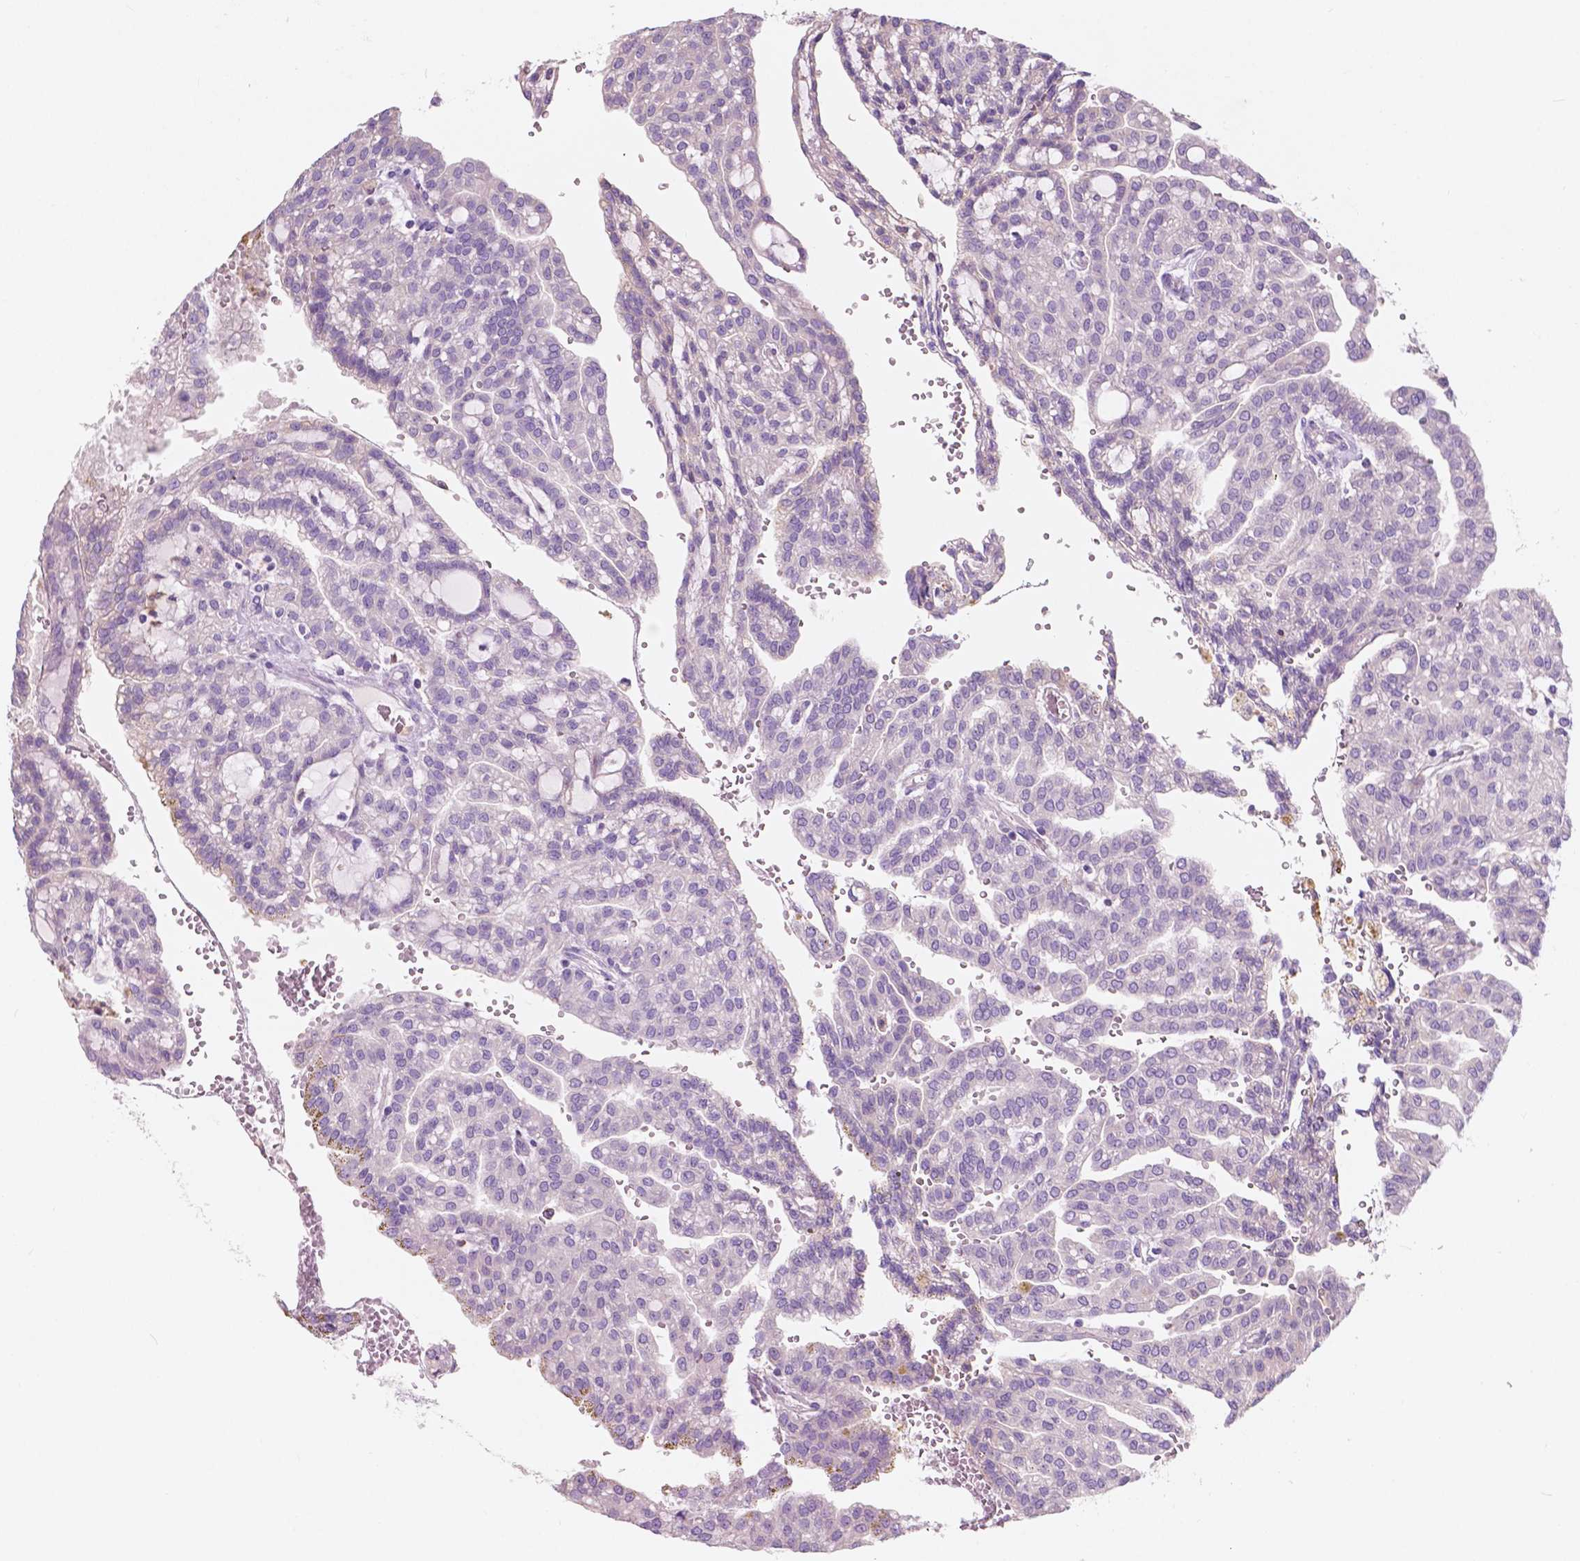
{"staining": {"intensity": "negative", "quantity": "none", "location": "none"}, "tissue": "renal cancer", "cell_type": "Tumor cells", "image_type": "cancer", "snomed": [{"axis": "morphology", "description": "Adenocarcinoma, NOS"}, {"axis": "topography", "description": "Kidney"}], "caption": "The immunohistochemistry (IHC) histopathology image has no significant expression in tumor cells of adenocarcinoma (renal) tissue. The staining is performed using DAB brown chromogen with nuclei counter-stained in using hematoxylin.", "gene": "SEMA4A", "patient": {"sex": "male", "age": 63}}